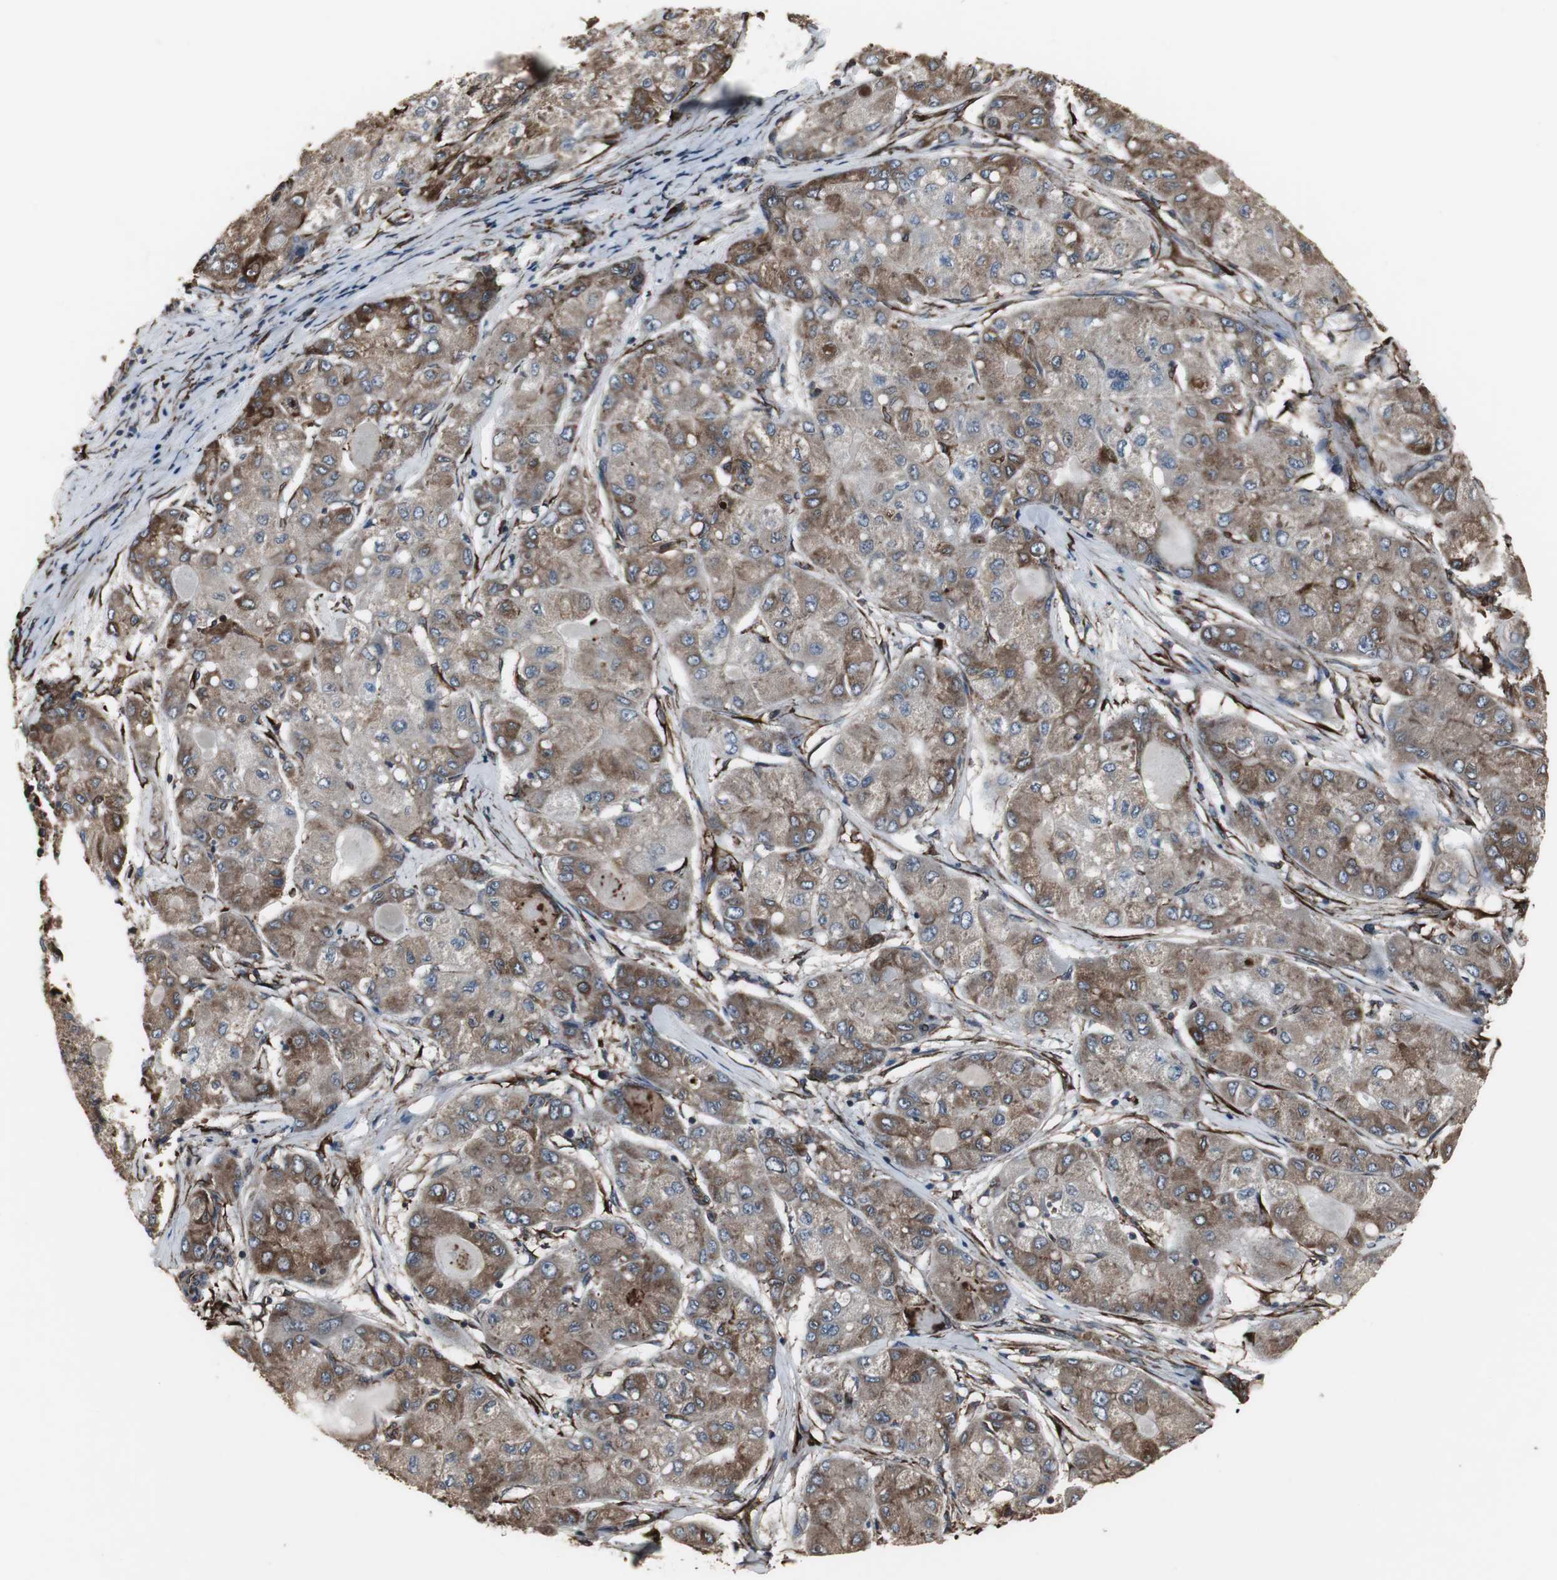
{"staining": {"intensity": "moderate", "quantity": ">75%", "location": "cytoplasmic/membranous"}, "tissue": "liver cancer", "cell_type": "Tumor cells", "image_type": "cancer", "snomed": [{"axis": "morphology", "description": "Carcinoma, Hepatocellular, NOS"}, {"axis": "topography", "description": "Liver"}], "caption": "An IHC histopathology image of tumor tissue is shown. Protein staining in brown highlights moderate cytoplasmic/membranous positivity in liver hepatocellular carcinoma within tumor cells. (brown staining indicates protein expression, while blue staining denotes nuclei).", "gene": "CALU", "patient": {"sex": "male", "age": 80}}